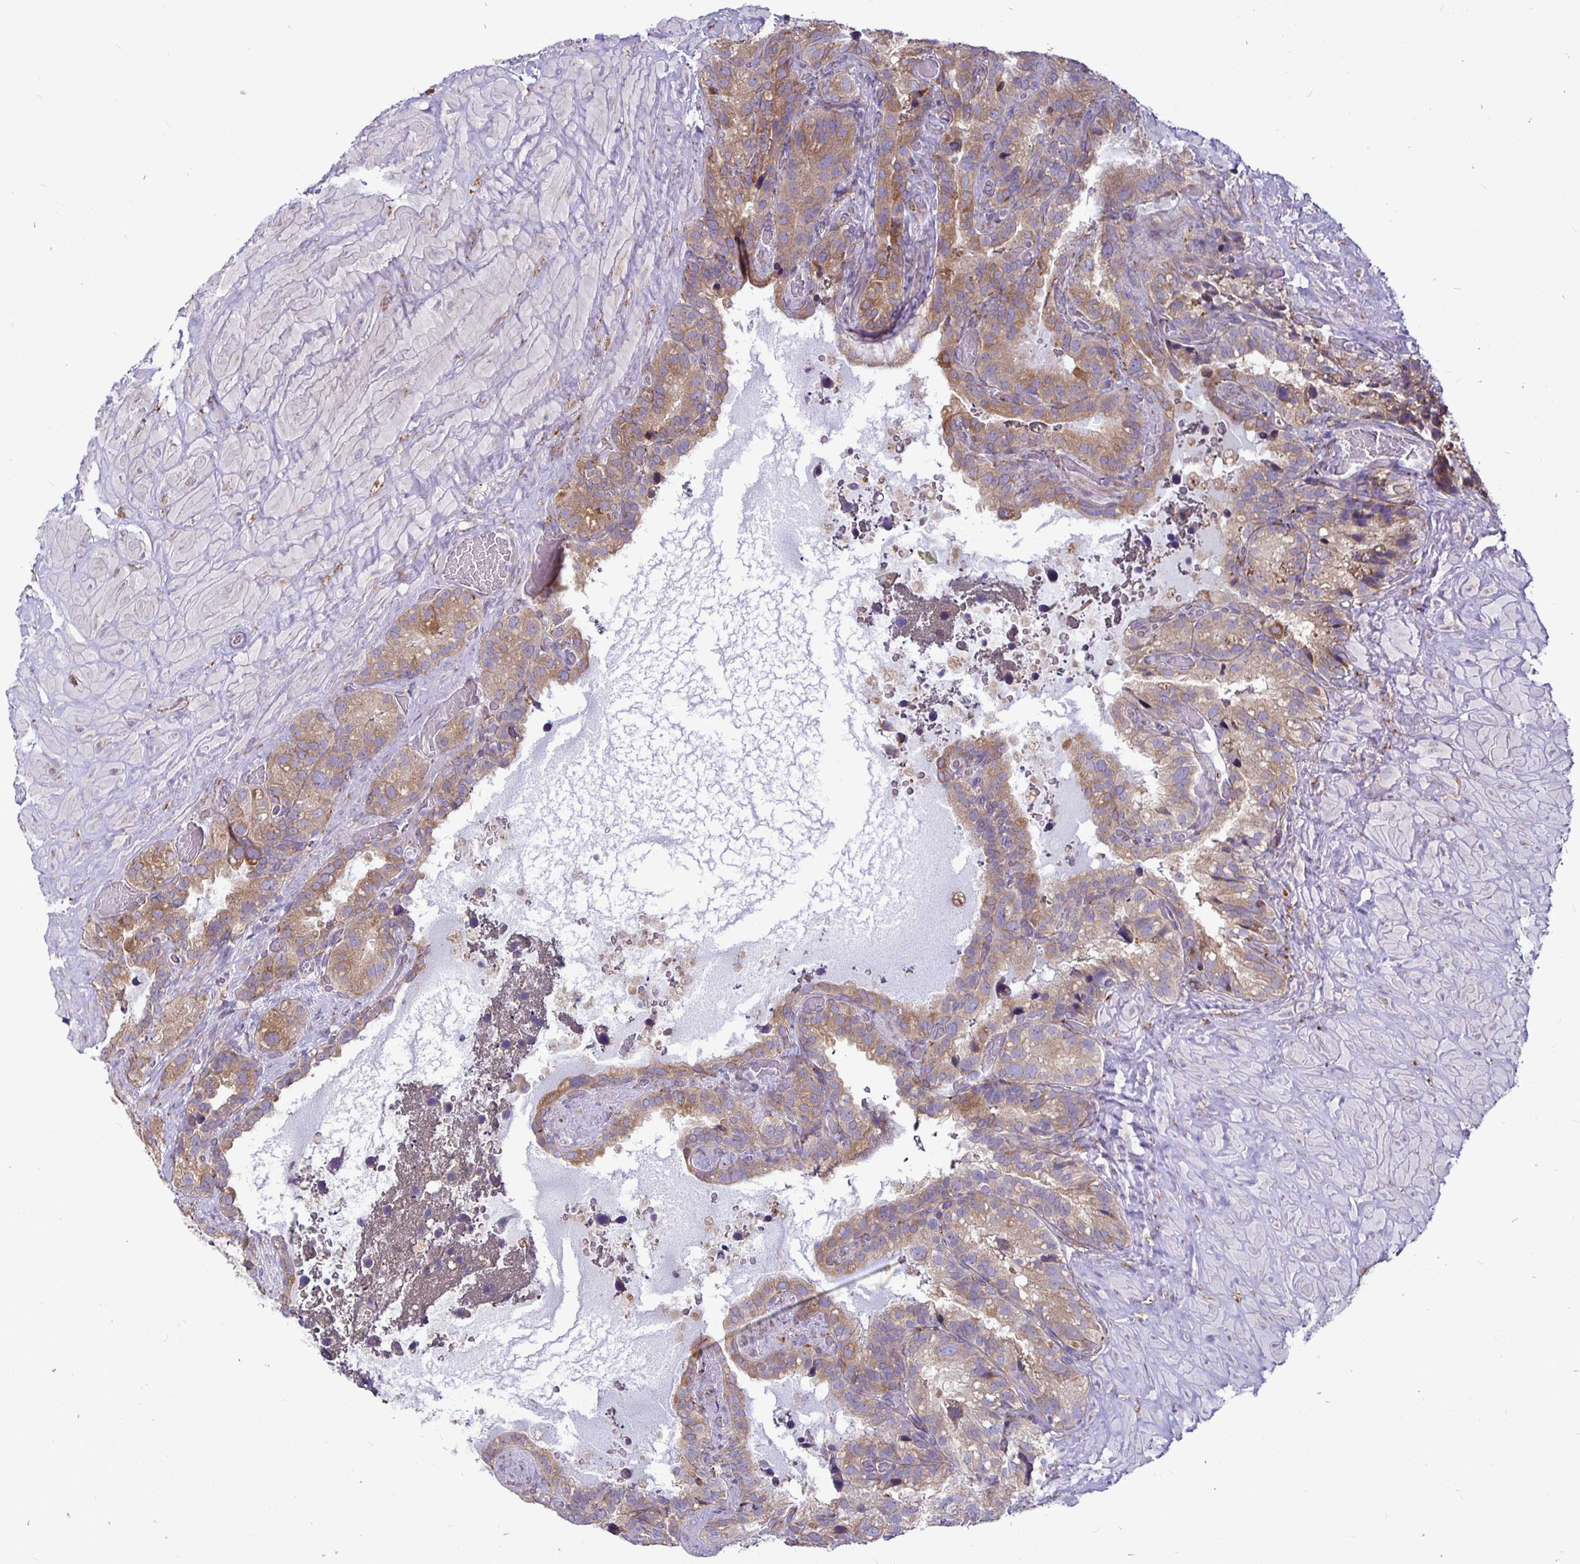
{"staining": {"intensity": "moderate", "quantity": "25%-75%", "location": "cytoplasmic/membranous"}, "tissue": "seminal vesicle", "cell_type": "Glandular cells", "image_type": "normal", "snomed": [{"axis": "morphology", "description": "Normal tissue, NOS"}, {"axis": "topography", "description": "Seminal veicle"}], "caption": "A photomicrograph of seminal vesicle stained for a protein exhibits moderate cytoplasmic/membranous brown staining in glandular cells. (brown staining indicates protein expression, while blue staining denotes nuclei).", "gene": "P4HA2", "patient": {"sex": "male", "age": 60}}